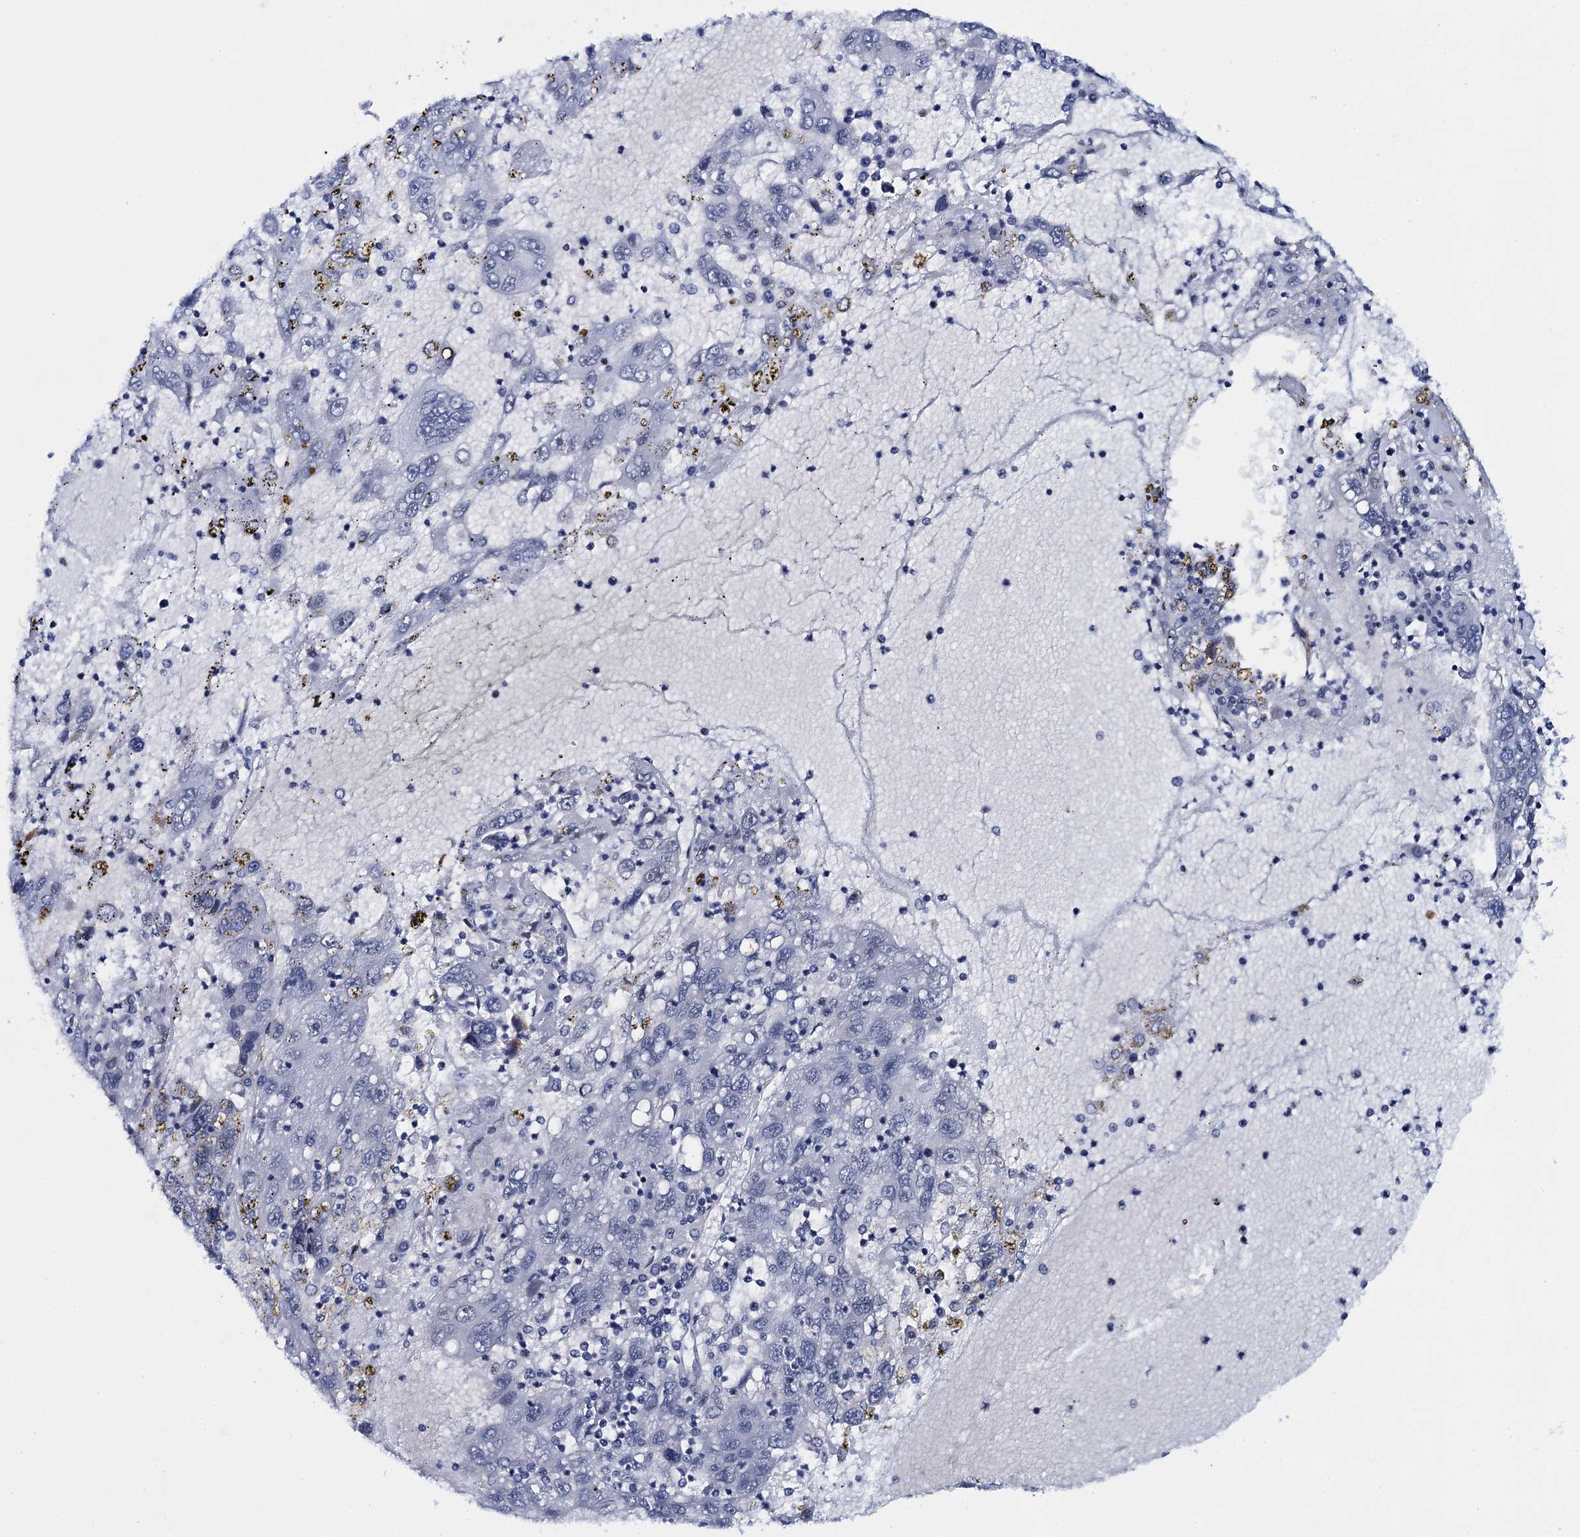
{"staining": {"intensity": "negative", "quantity": "none", "location": "none"}, "tissue": "liver cancer", "cell_type": "Tumor cells", "image_type": "cancer", "snomed": [{"axis": "morphology", "description": "Carcinoma, Hepatocellular, NOS"}, {"axis": "topography", "description": "Liver"}], "caption": "Immunohistochemical staining of liver cancer demonstrates no significant staining in tumor cells. Brightfield microscopy of immunohistochemistry stained with DAB (brown) and hematoxylin (blue), captured at high magnification.", "gene": "HNRNPUL2", "patient": {"sex": "male", "age": 49}}